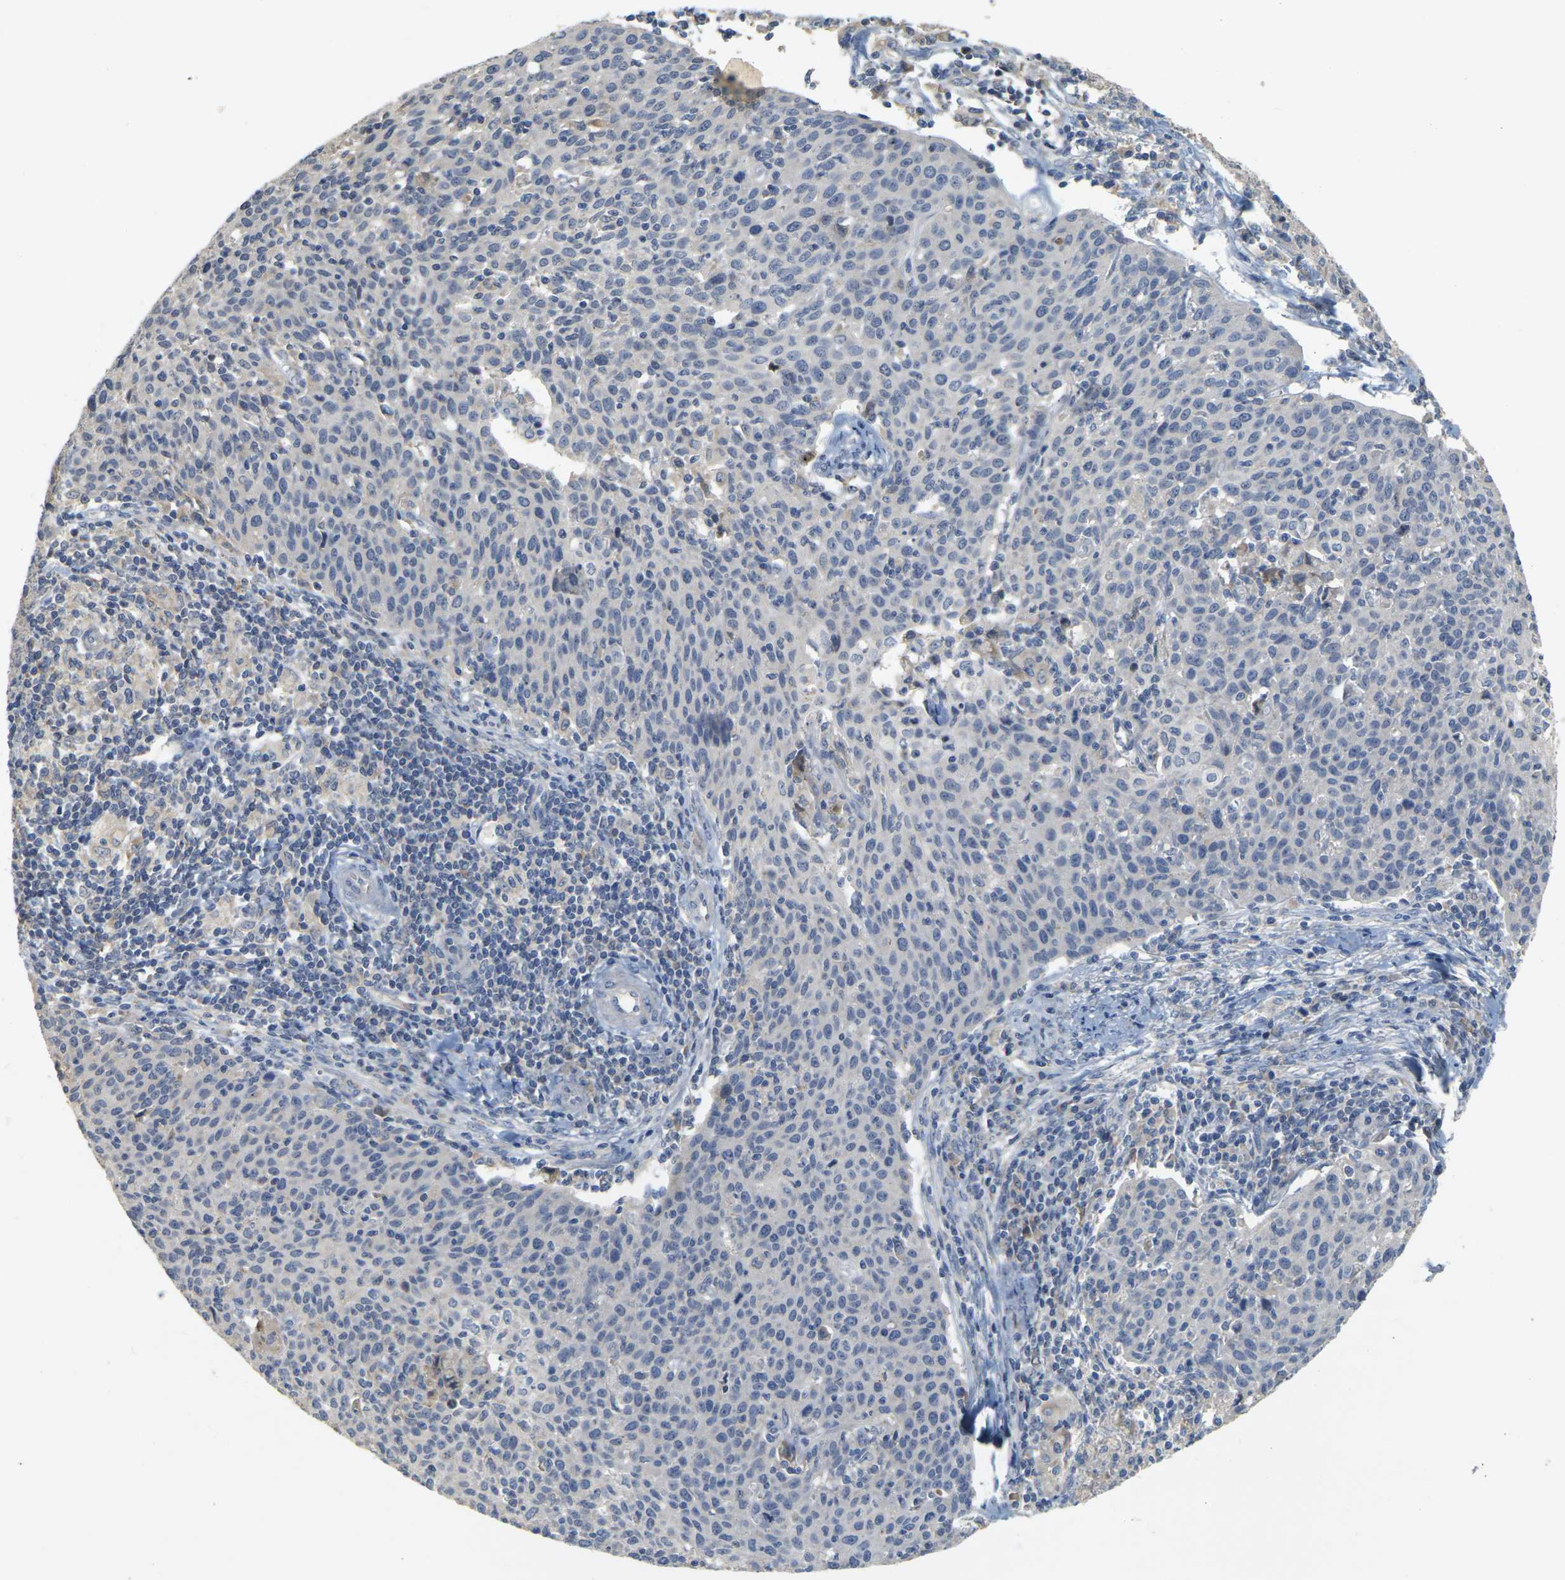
{"staining": {"intensity": "negative", "quantity": "none", "location": "none"}, "tissue": "cervical cancer", "cell_type": "Tumor cells", "image_type": "cancer", "snomed": [{"axis": "morphology", "description": "Squamous cell carcinoma, NOS"}, {"axis": "topography", "description": "Cervix"}], "caption": "A micrograph of squamous cell carcinoma (cervical) stained for a protein demonstrates no brown staining in tumor cells.", "gene": "GDAP1", "patient": {"sex": "female", "age": 38}}